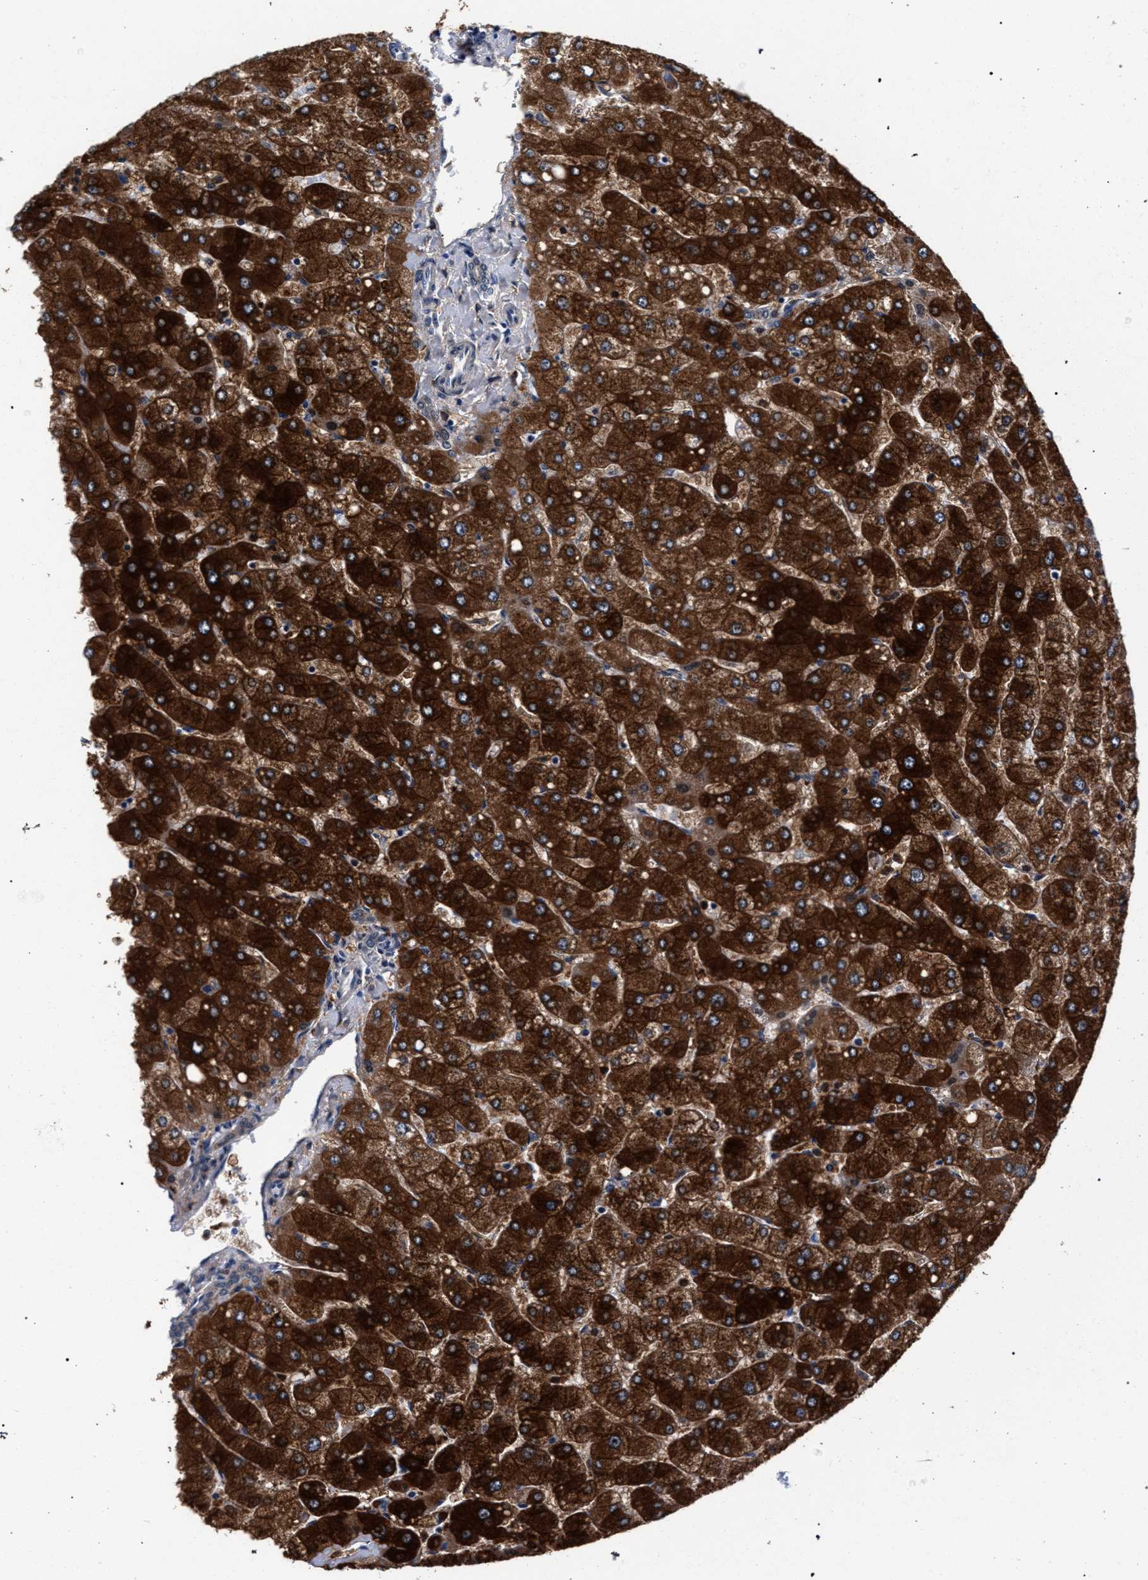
{"staining": {"intensity": "weak", "quantity": "<25%", "location": "cytoplasmic/membranous"}, "tissue": "liver", "cell_type": "Cholangiocytes", "image_type": "normal", "snomed": [{"axis": "morphology", "description": "Normal tissue, NOS"}, {"axis": "topography", "description": "Liver"}], "caption": "High magnification brightfield microscopy of normal liver stained with DAB (3,3'-diaminobenzidine) (brown) and counterstained with hematoxylin (blue): cholangiocytes show no significant expression.", "gene": "ZNF462", "patient": {"sex": "male", "age": 55}}